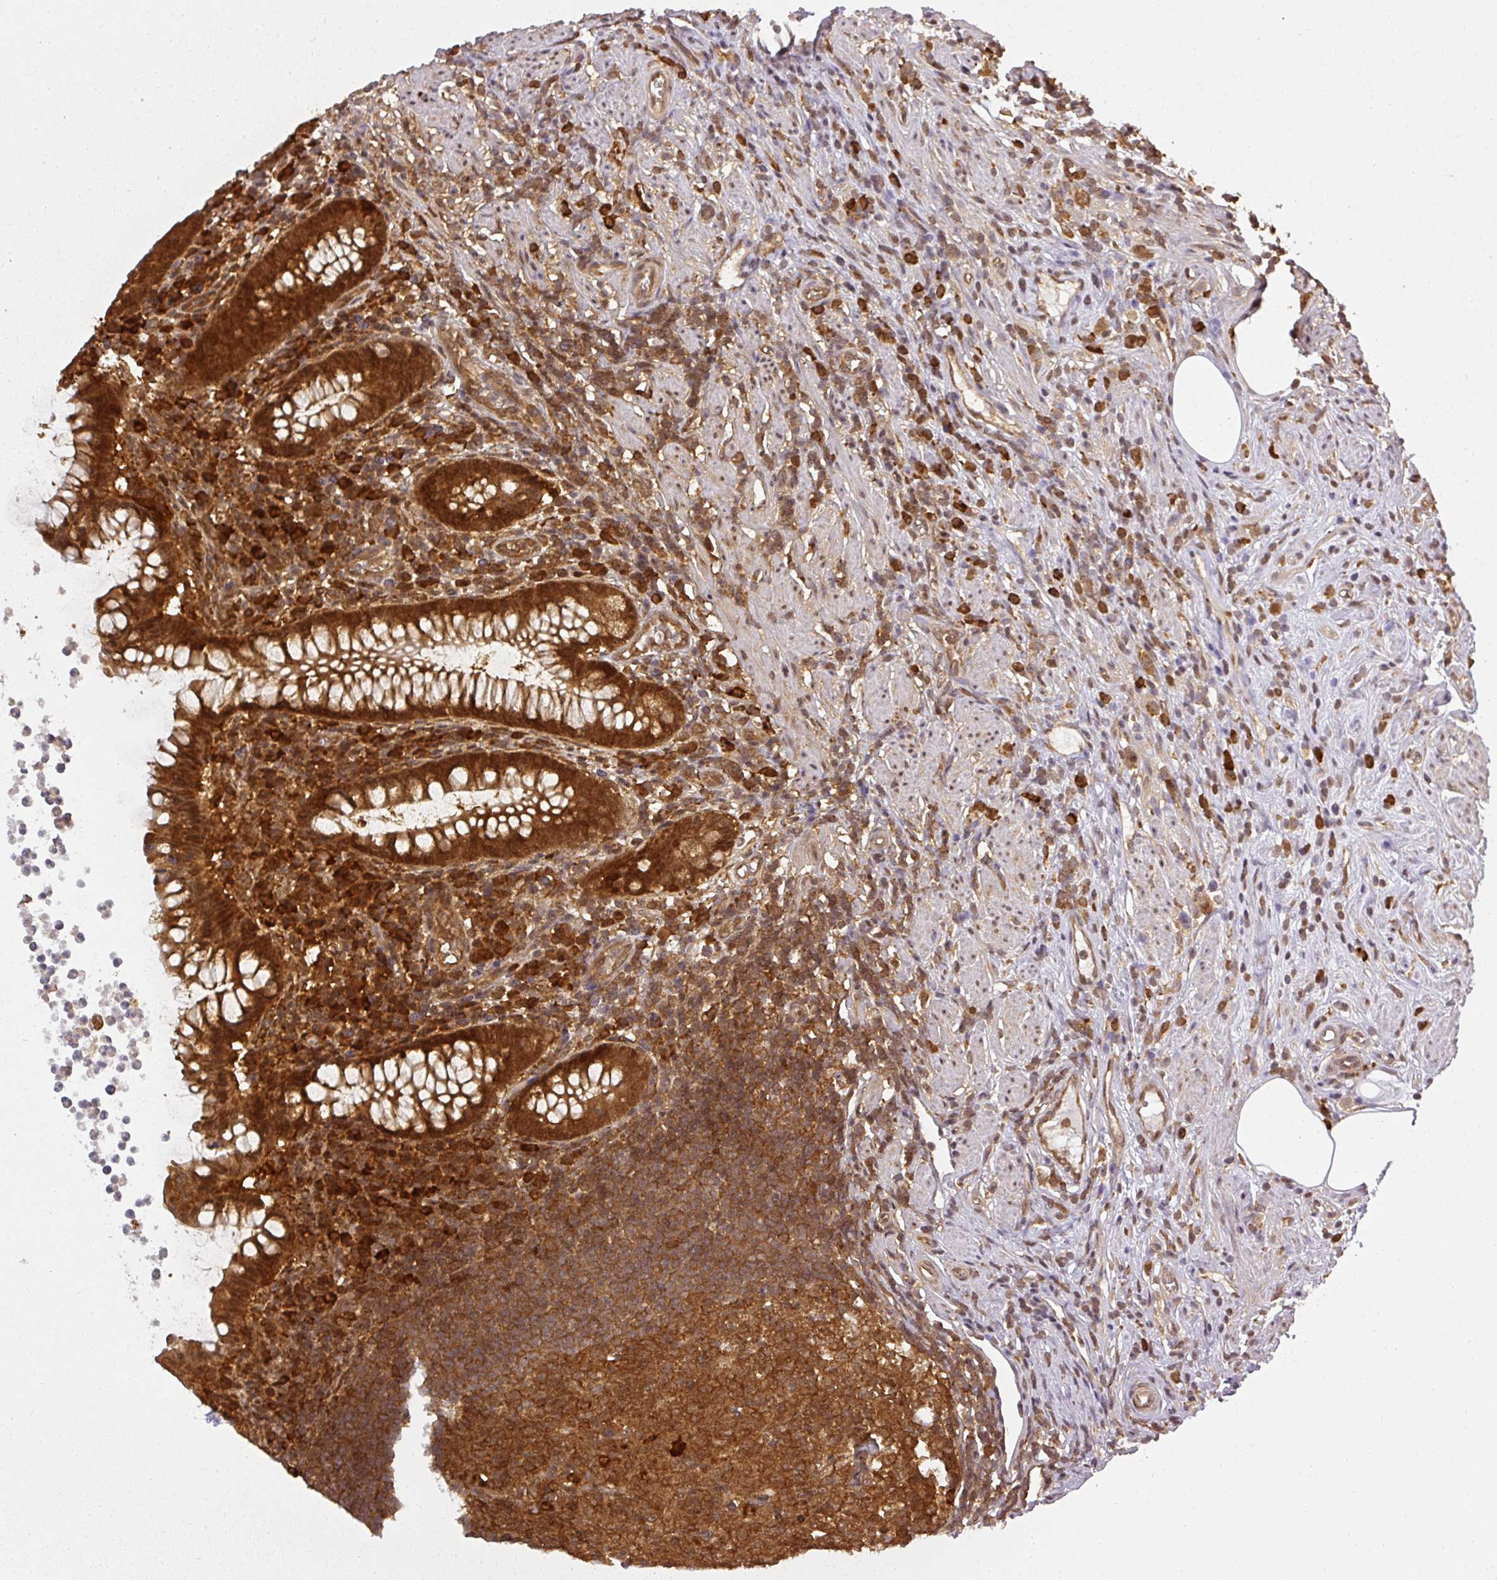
{"staining": {"intensity": "strong", "quantity": ">75%", "location": "cytoplasmic/membranous"}, "tissue": "appendix", "cell_type": "Glandular cells", "image_type": "normal", "snomed": [{"axis": "morphology", "description": "Normal tissue, NOS"}, {"axis": "topography", "description": "Appendix"}], "caption": "Immunohistochemical staining of normal appendix displays strong cytoplasmic/membranous protein expression in about >75% of glandular cells. (DAB IHC, brown staining for protein, blue staining for nuclei).", "gene": "PPP6R3", "patient": {"sex": "female", "age": 56}}